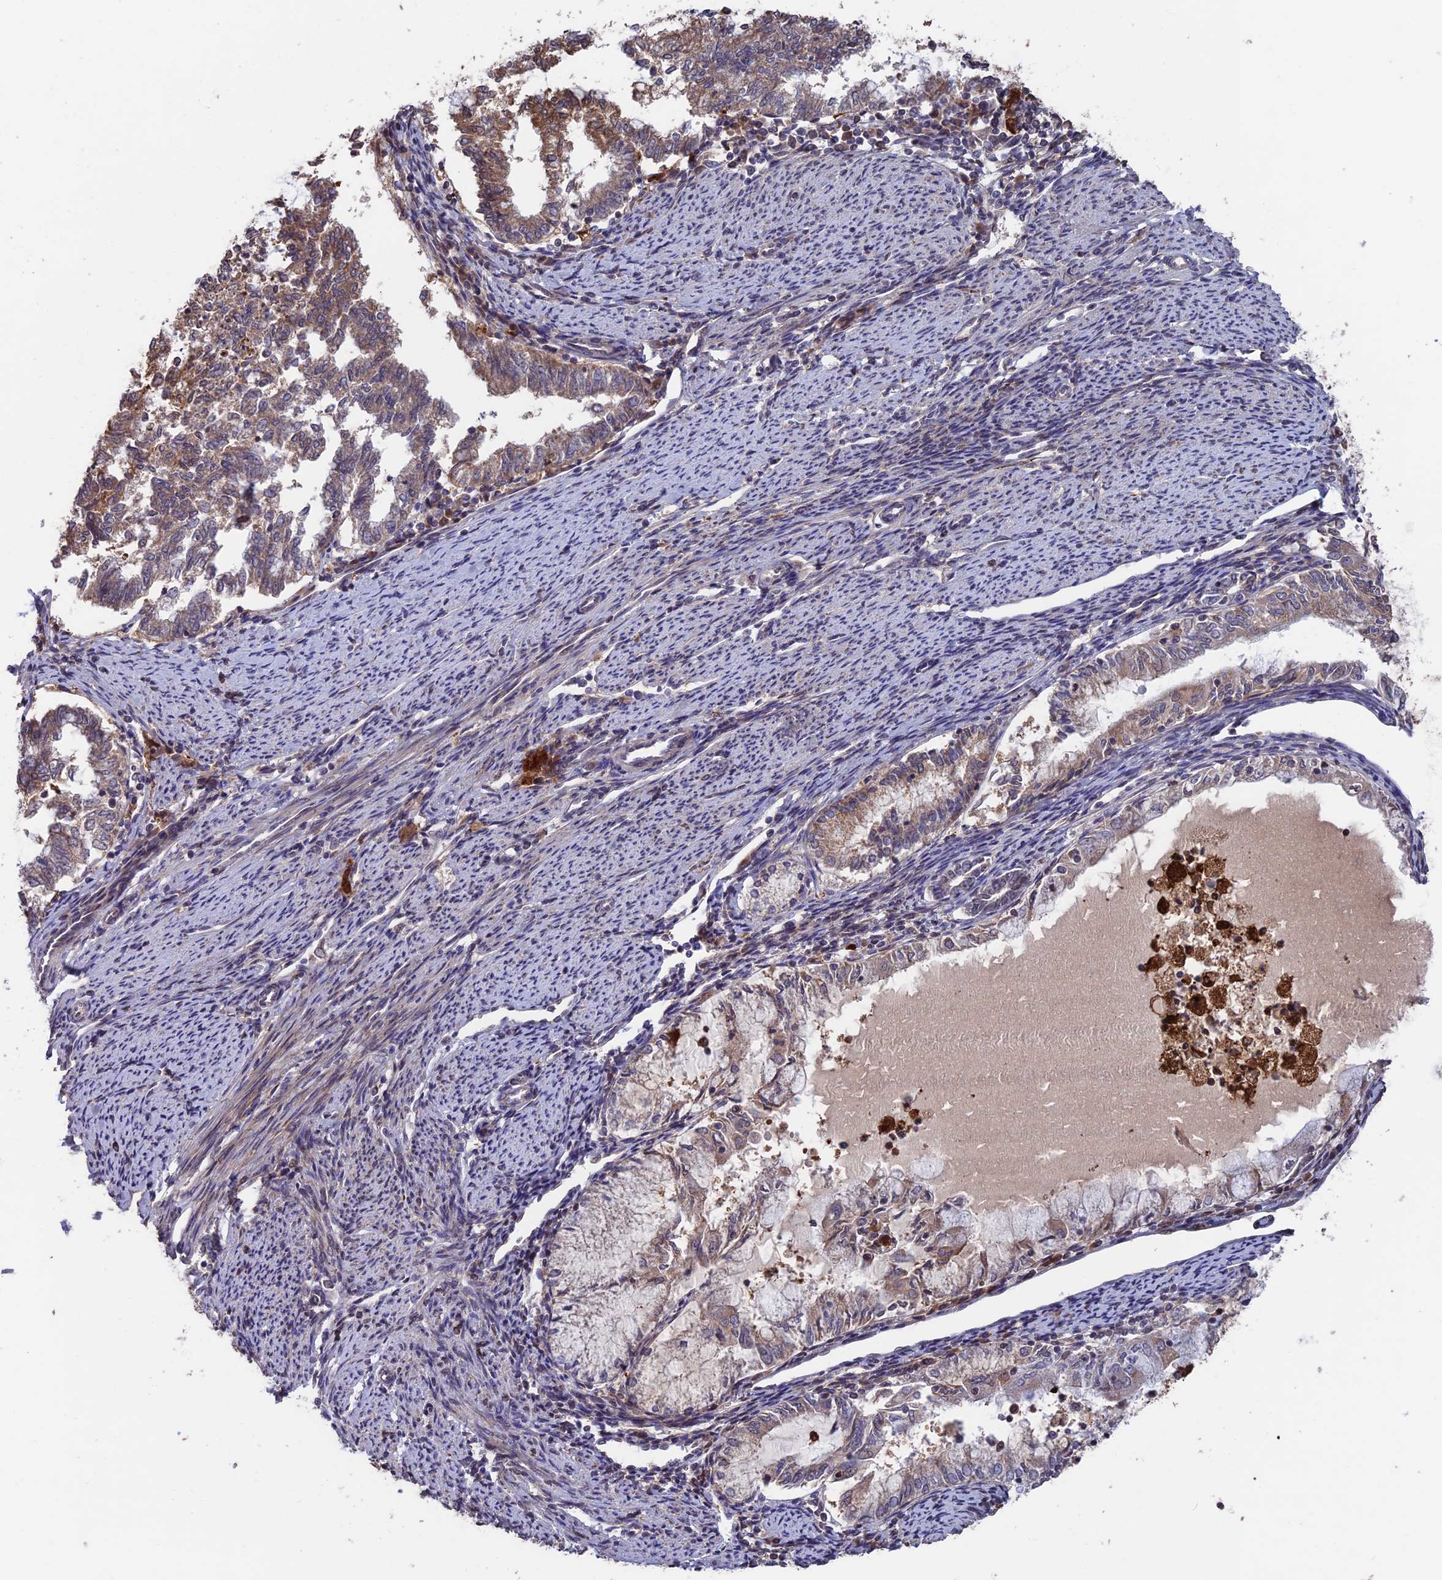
{"staining": {"intensity": "weak", "quantity": "25%-75%", "location": "cytoplasmic/membranous"}, "tissue": "endometrial cancer", "cell_type": "Tumor cells", "image_type": "cancer", "snomed": [{"axis": "morphology", "description": "Adenocarcinoma, NOS"}, {"axis": "topography", "description": "Endometrium"}], "caption": "The micrograph displays immunohistochemical staining of endometrial adenocarcinoma. There is weak cytoplasmic/membranous positivity is seen in approximately 25%-75% of tumor cells. (DAB (3,3'-diaminobenzidine) IHC with brightfield microscopy, high magnification).", "gene": "MAST2", "patient": {"sex": "female", "age": 79}}